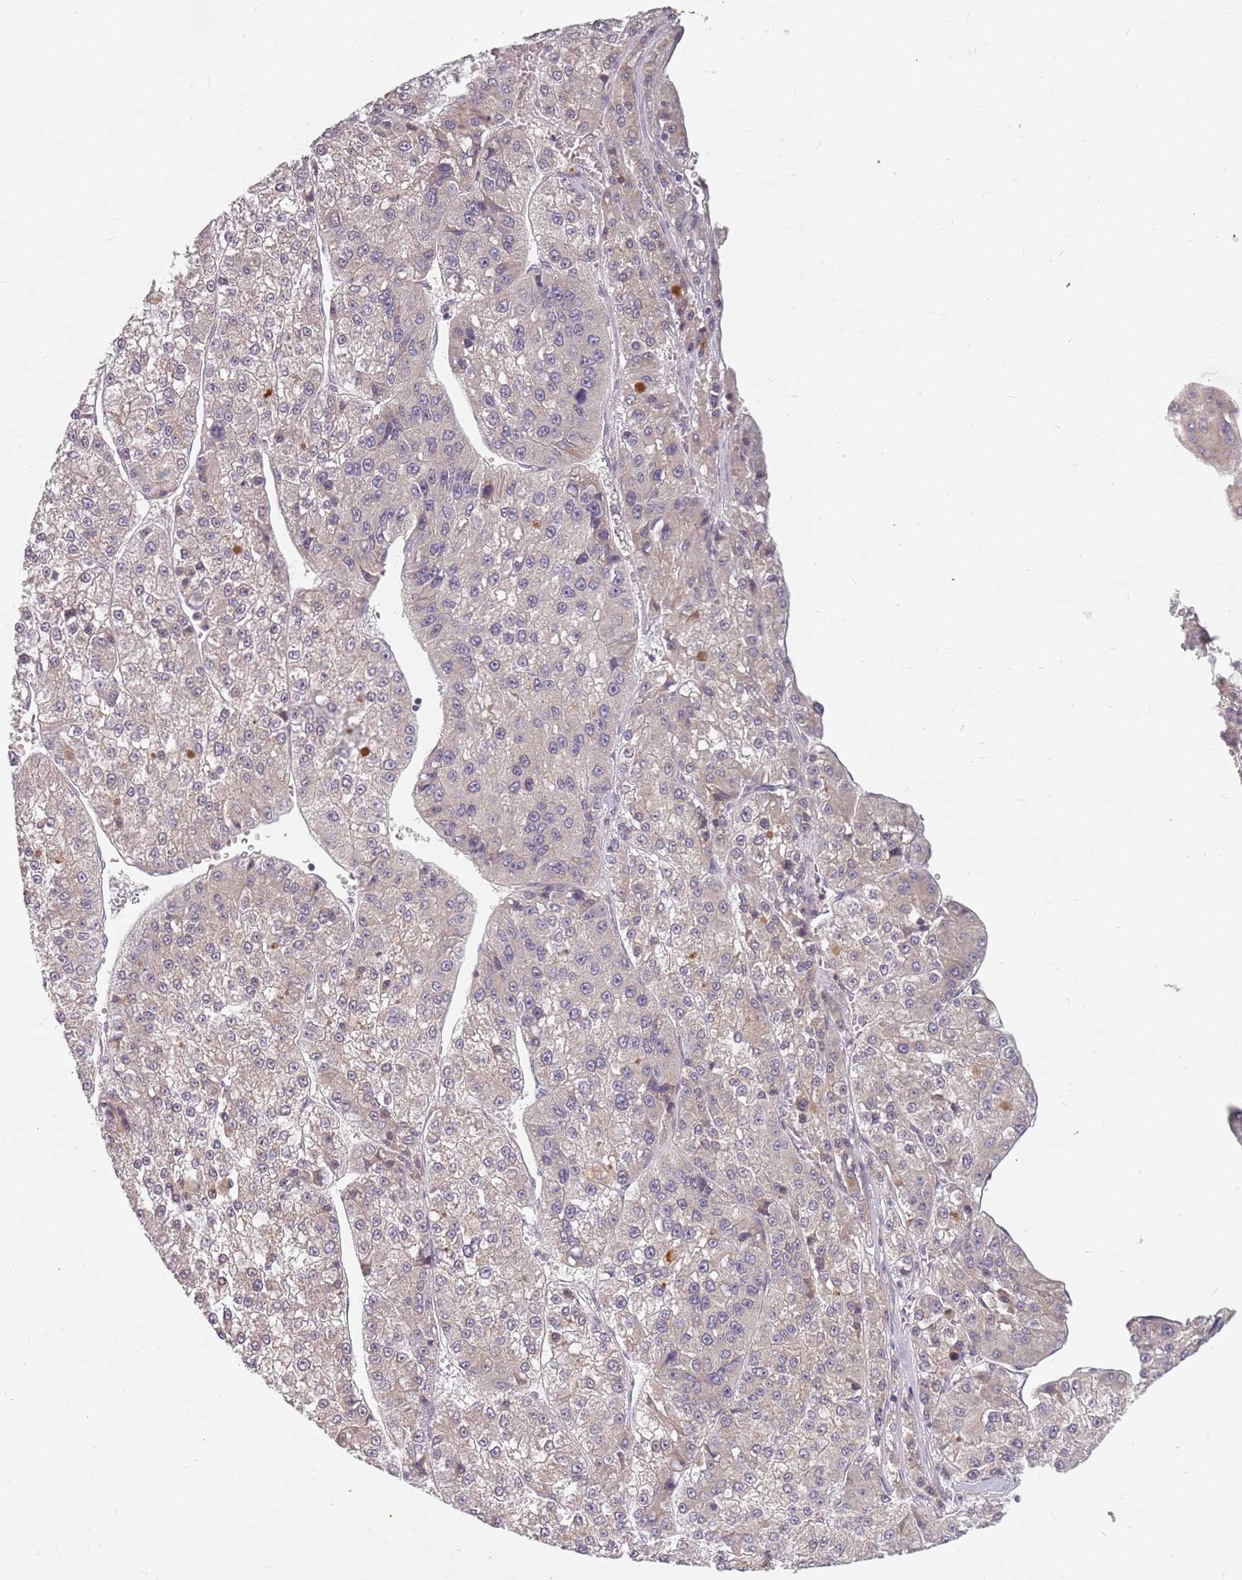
{"staining": {"intensity": "weak", "quantity": "<25%", "location": "cytoplasmic/membranous"}, "tissue": "liver cancer", "cell_type": "Tumor cells", "image_type": "cancer", "snomed": [{"axis": "morphology", "description": "Carcinoma, Hepatocellular, NOS"}, {"axis": "topography", "description": "Liver"}], "caption": "Hepatocellular carcinoma (liver) stained for a protein using immunohistochemistry reveals no expression tumor cells.", "gene": "ADAL", "patient": {"sex": "female", "age": 73}}